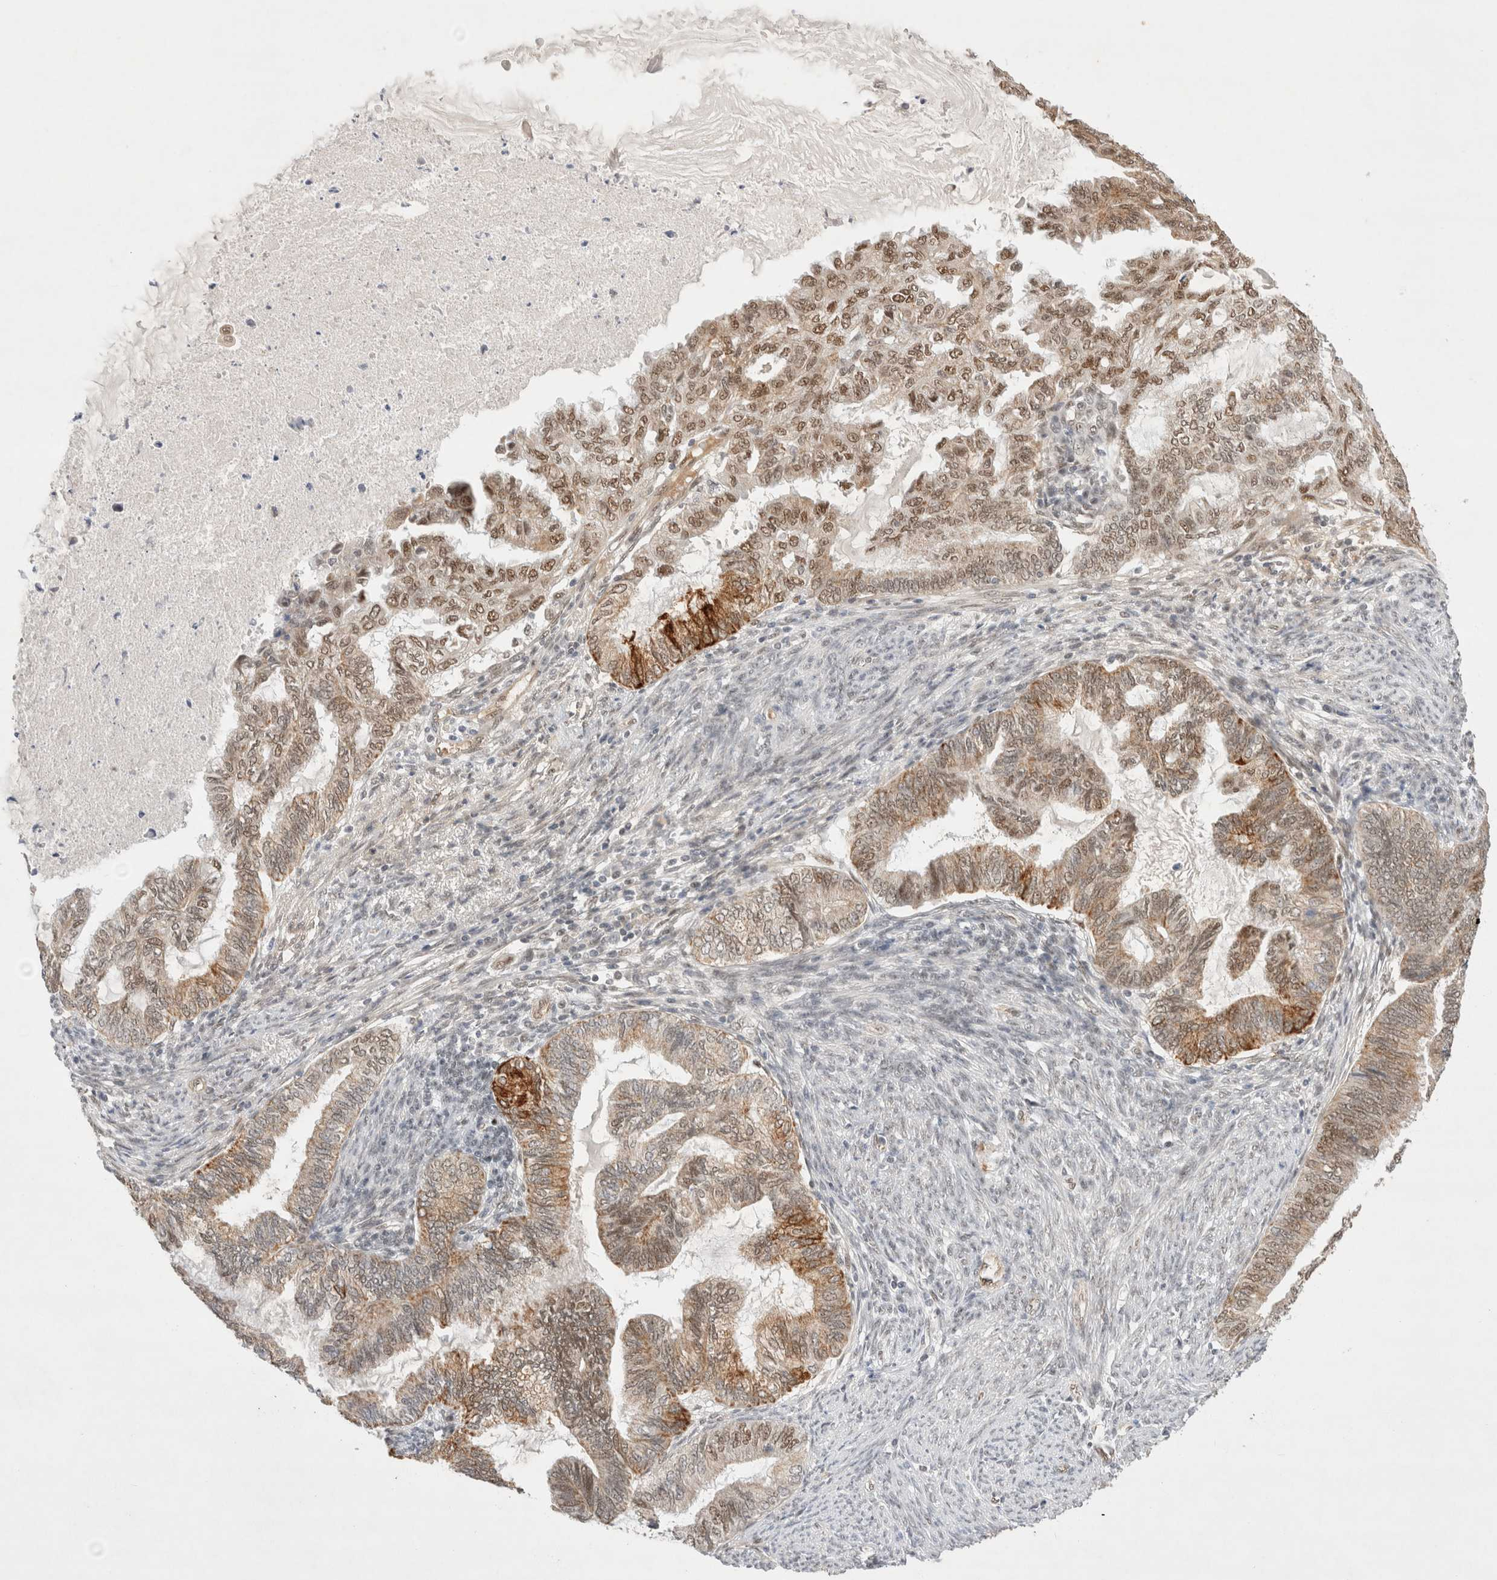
{"staining": {"intensity": "moderate", "quantity": "25%-75%", "location": "cytoplasmic/membranous,nuclear"}, "tissue": "endometrial cancer", "cell_type": "Tumor cells", "image_type": "cancer", "snomed": [{"axis": "morphology", "description": "Adenocarcinoma, NOS"}, {"axis": "topography", "description": "Endometrium"}], "caption": "Moderate cytoplasmic/membranous and nuclear expression for a protein is present in approximately 25%-75% of tumor cells of endometrial adenocarcinoma using immunohistochemistry.", "gene": "GTF2I", "patient": {"sex": "female", "age": 86}}